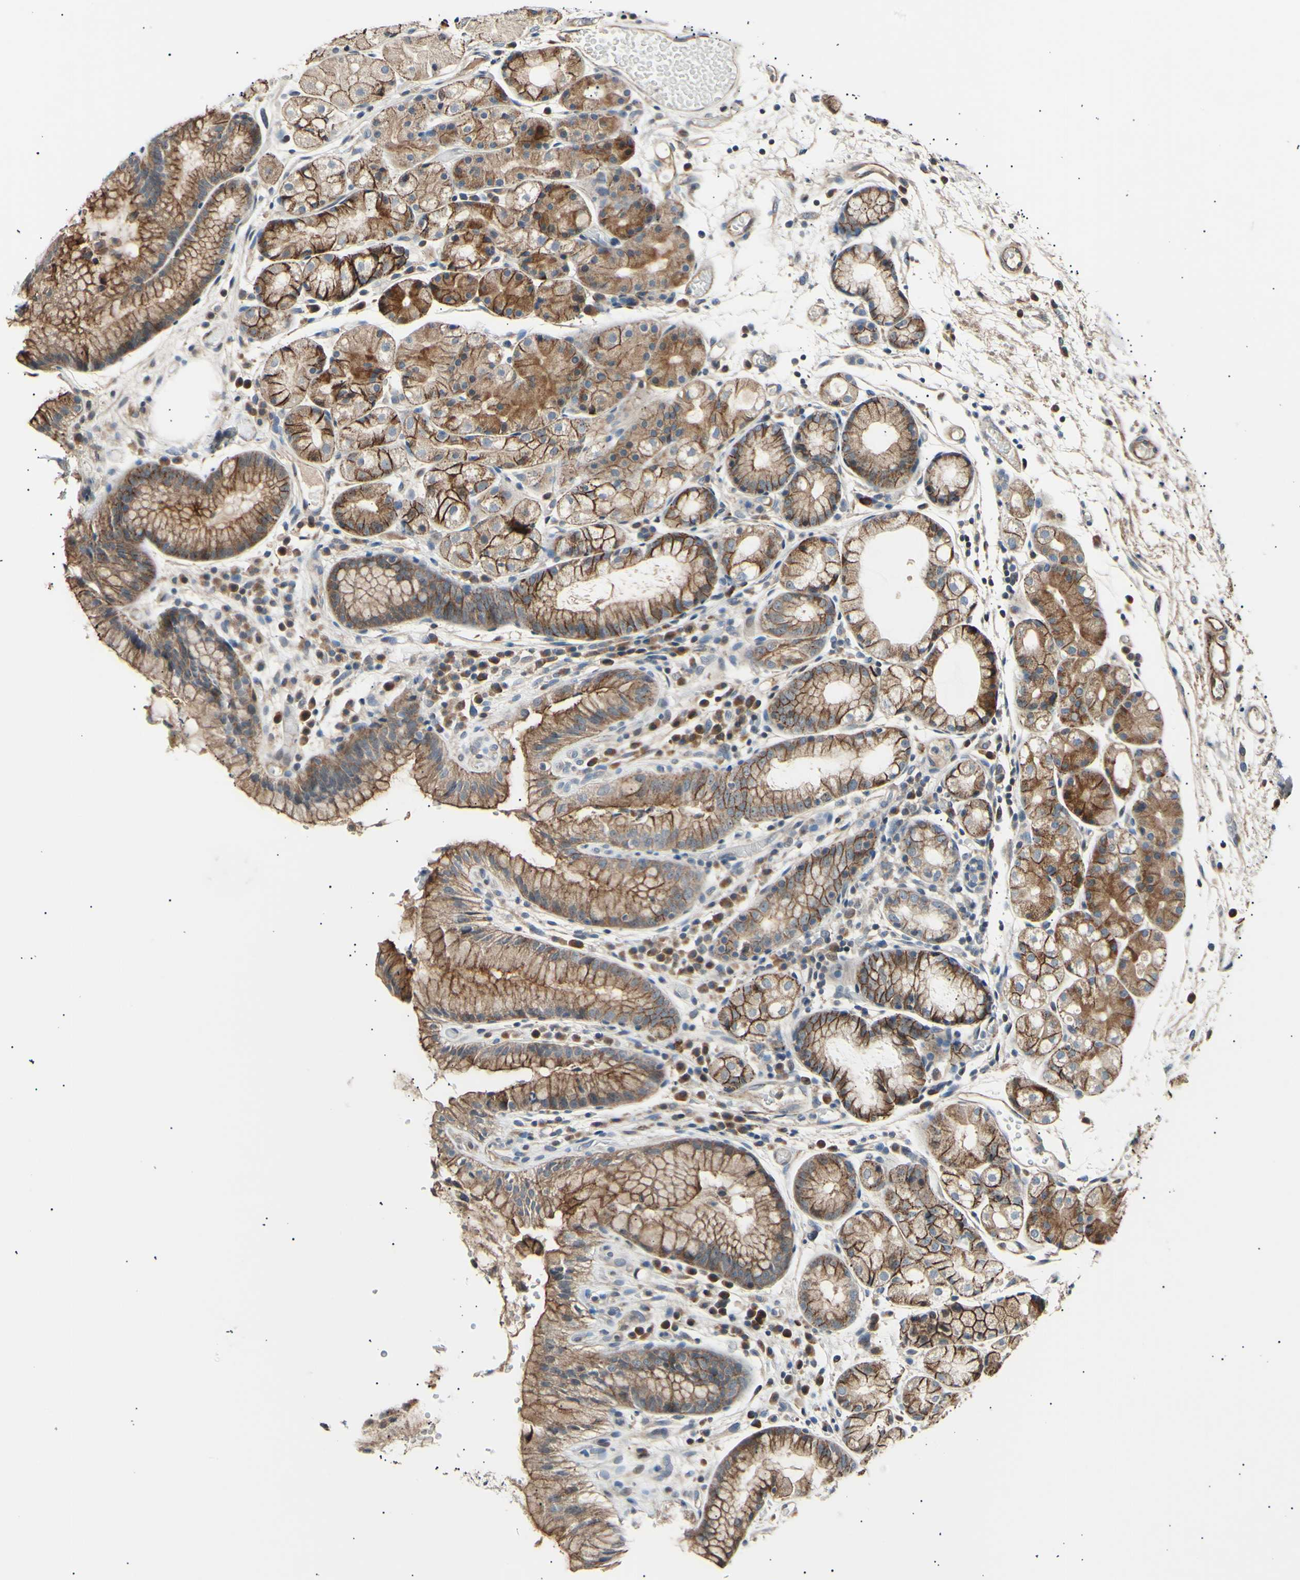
{"staining": {"intensity": "moderate", "quantity": ">75%", "location": "cytoplasmic/membranous"}, "tissue": "stomach", "cell_type": "Glandular cells", "image_type": "normal", "snomed": [{"axis": "morphology", "description": "Normal tissue, NOS"}, {"axis": "topography", "description": "Stomach, upper"}], "caption": "A high-resolution image shows immunohistochemistry staining of benign stomach, which demonstrates moderate cytoplasmic/membranous positivity in about >75% of glandular cells.", "gene": "ITGA6", "patient": {"sex": "male", "age": 72}}